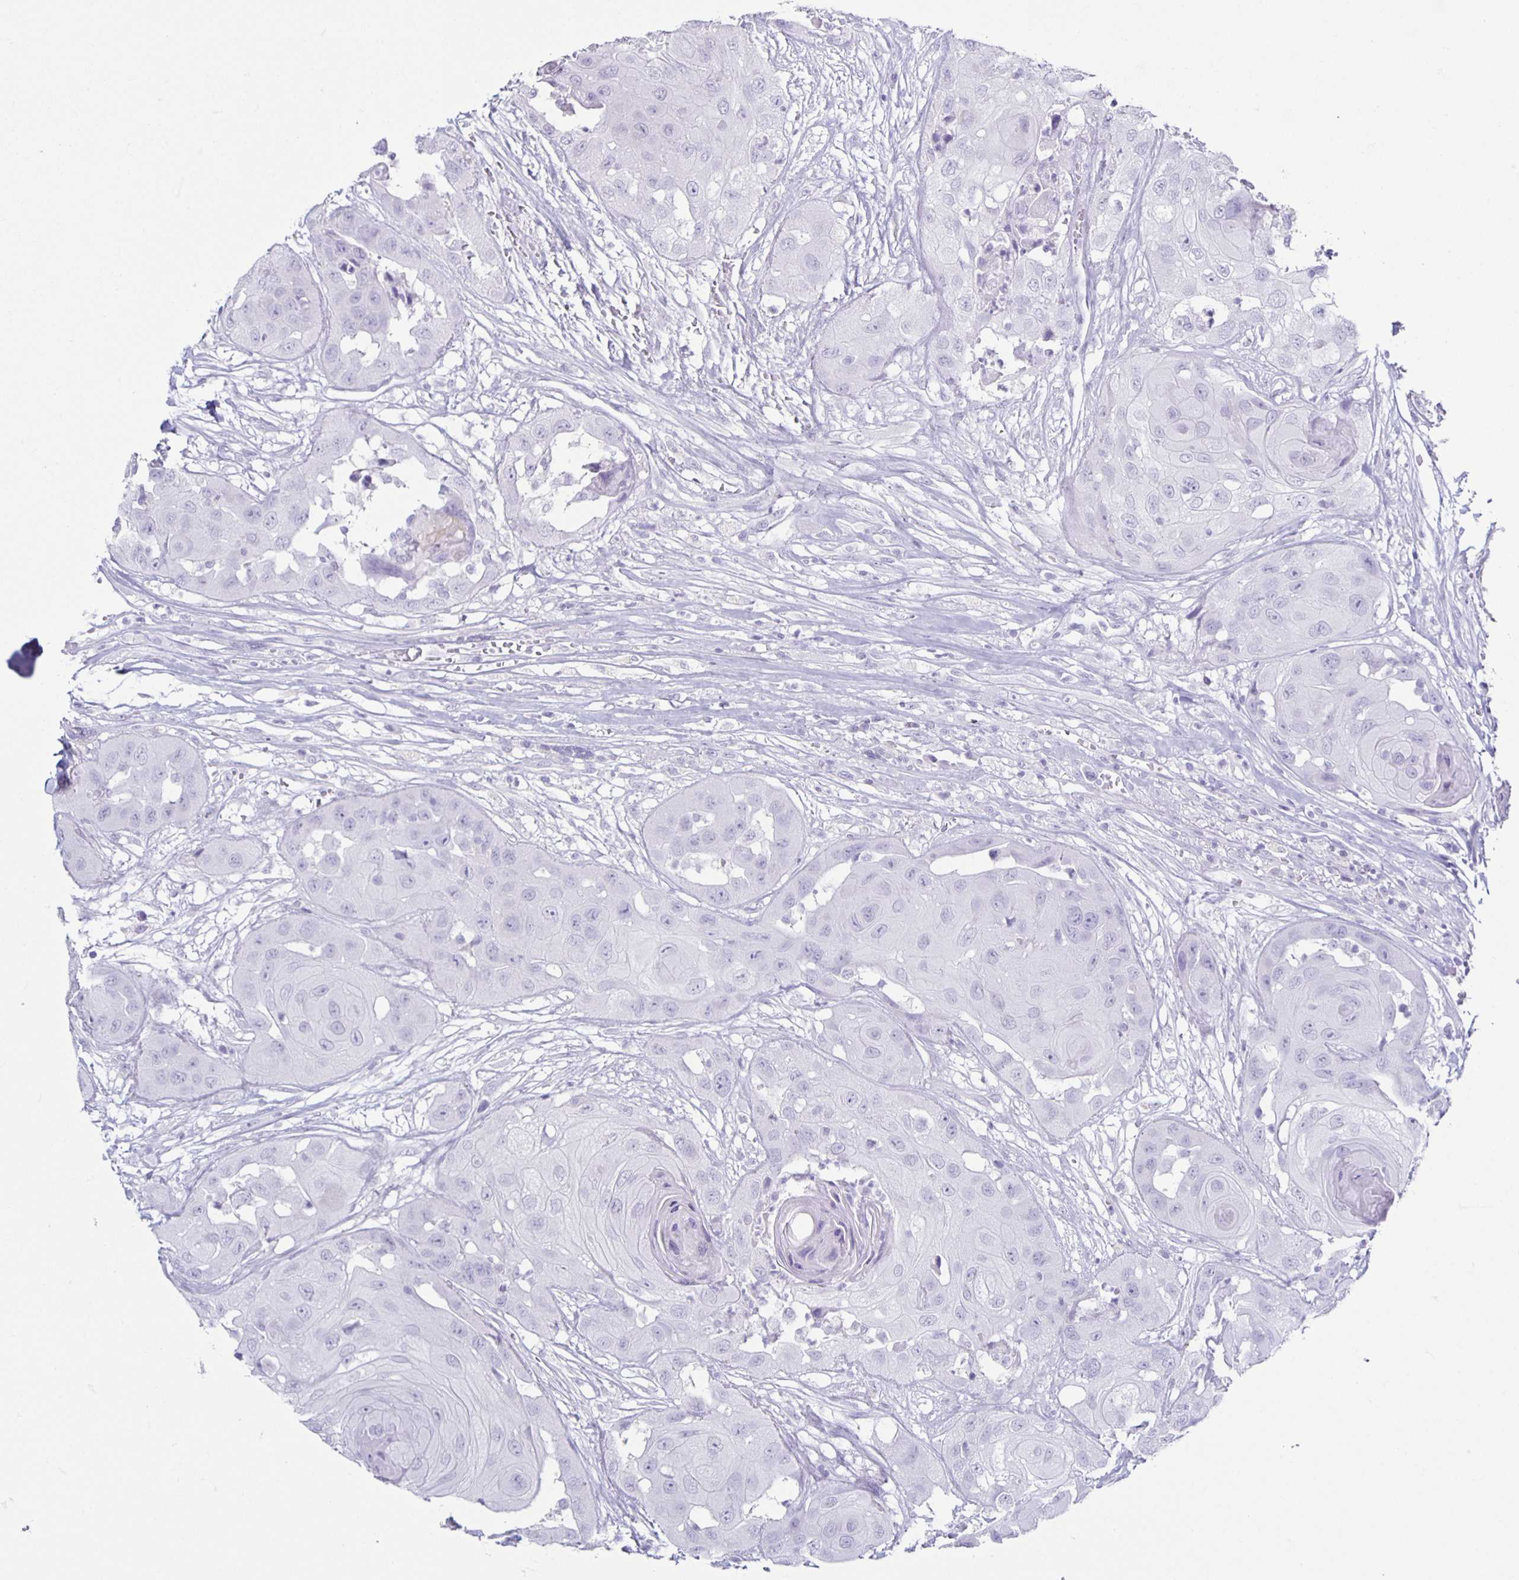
{"staining": {"intensity": "negative", "quantity": "none", "location": "none"}, "tissue": "head and neck cancer", "cell_type": "Tumor cells", "image_type": "cancer", "snomed": [{"axis": "morphology", "description": "Squamous cell carcinoma, NOS"}, {"axis": "topography", "description": "Head-Neck"}], "caption": "The IHC micrograph has no significant staining in tumor cells of squamous cell carcinoma (head and neck) tissue.", "gene": "CT45A5", "patient": {"sex": "male", "age": 83}}